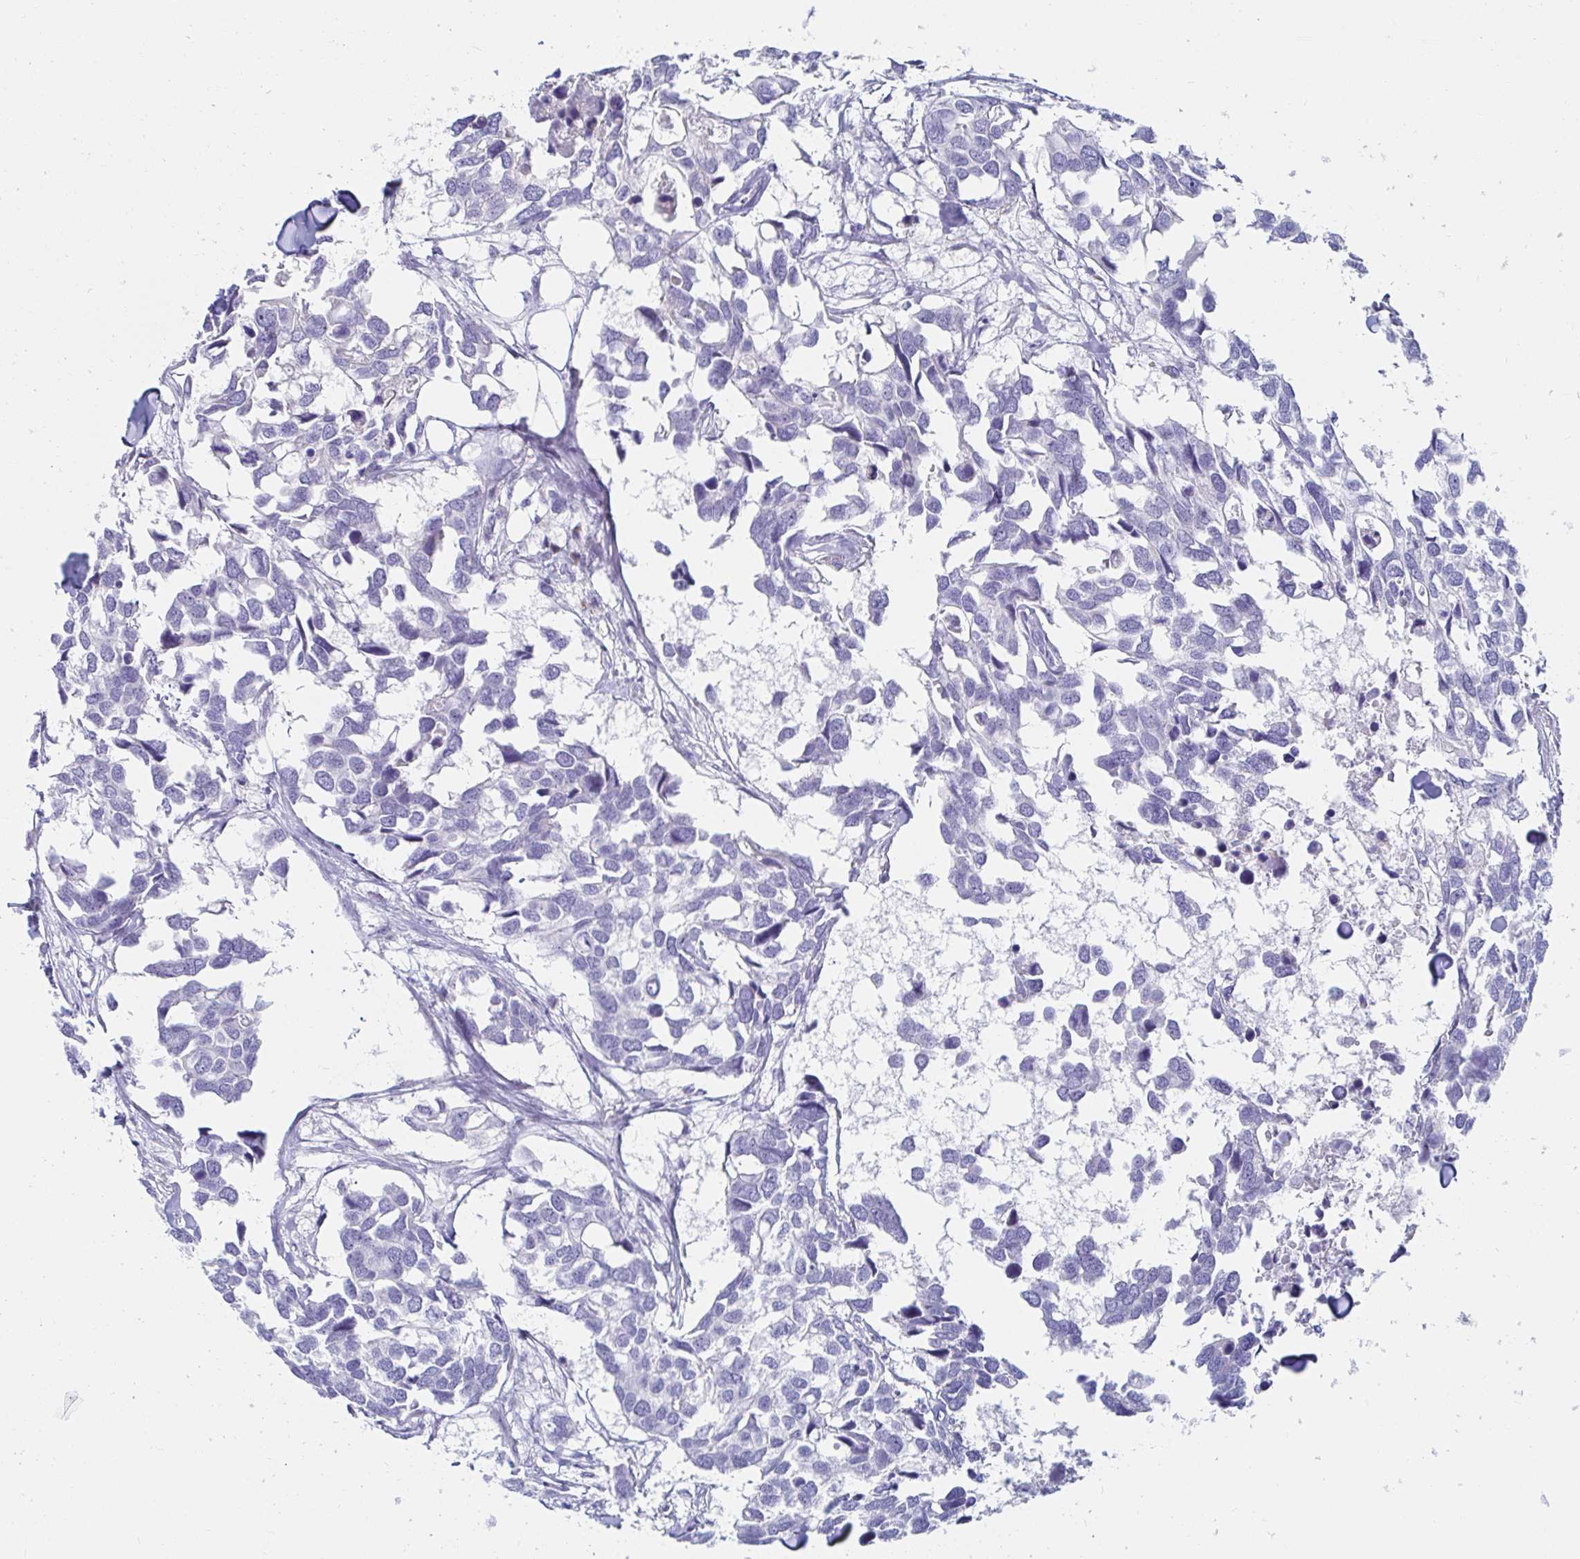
{"staining": {"intensity": "negative", "quantity": "none", "location": "none"}, "tissue": "breast cancer", "cell_type": "Tumor cells", "image_type": "cancer", "snomed": [{"axis": "morphology", "description": "Duct carcinoma"}, {"axis": "topography", "description": "Breast"}], "caption": "IHC photomicrograph of human infiltrating ductal carcinoma (breast) stained for a protein (brown), which exhibits no expression in tumor cells.", "gene": "C4orf17", "patient": {"sex": "female", "age": 83}}